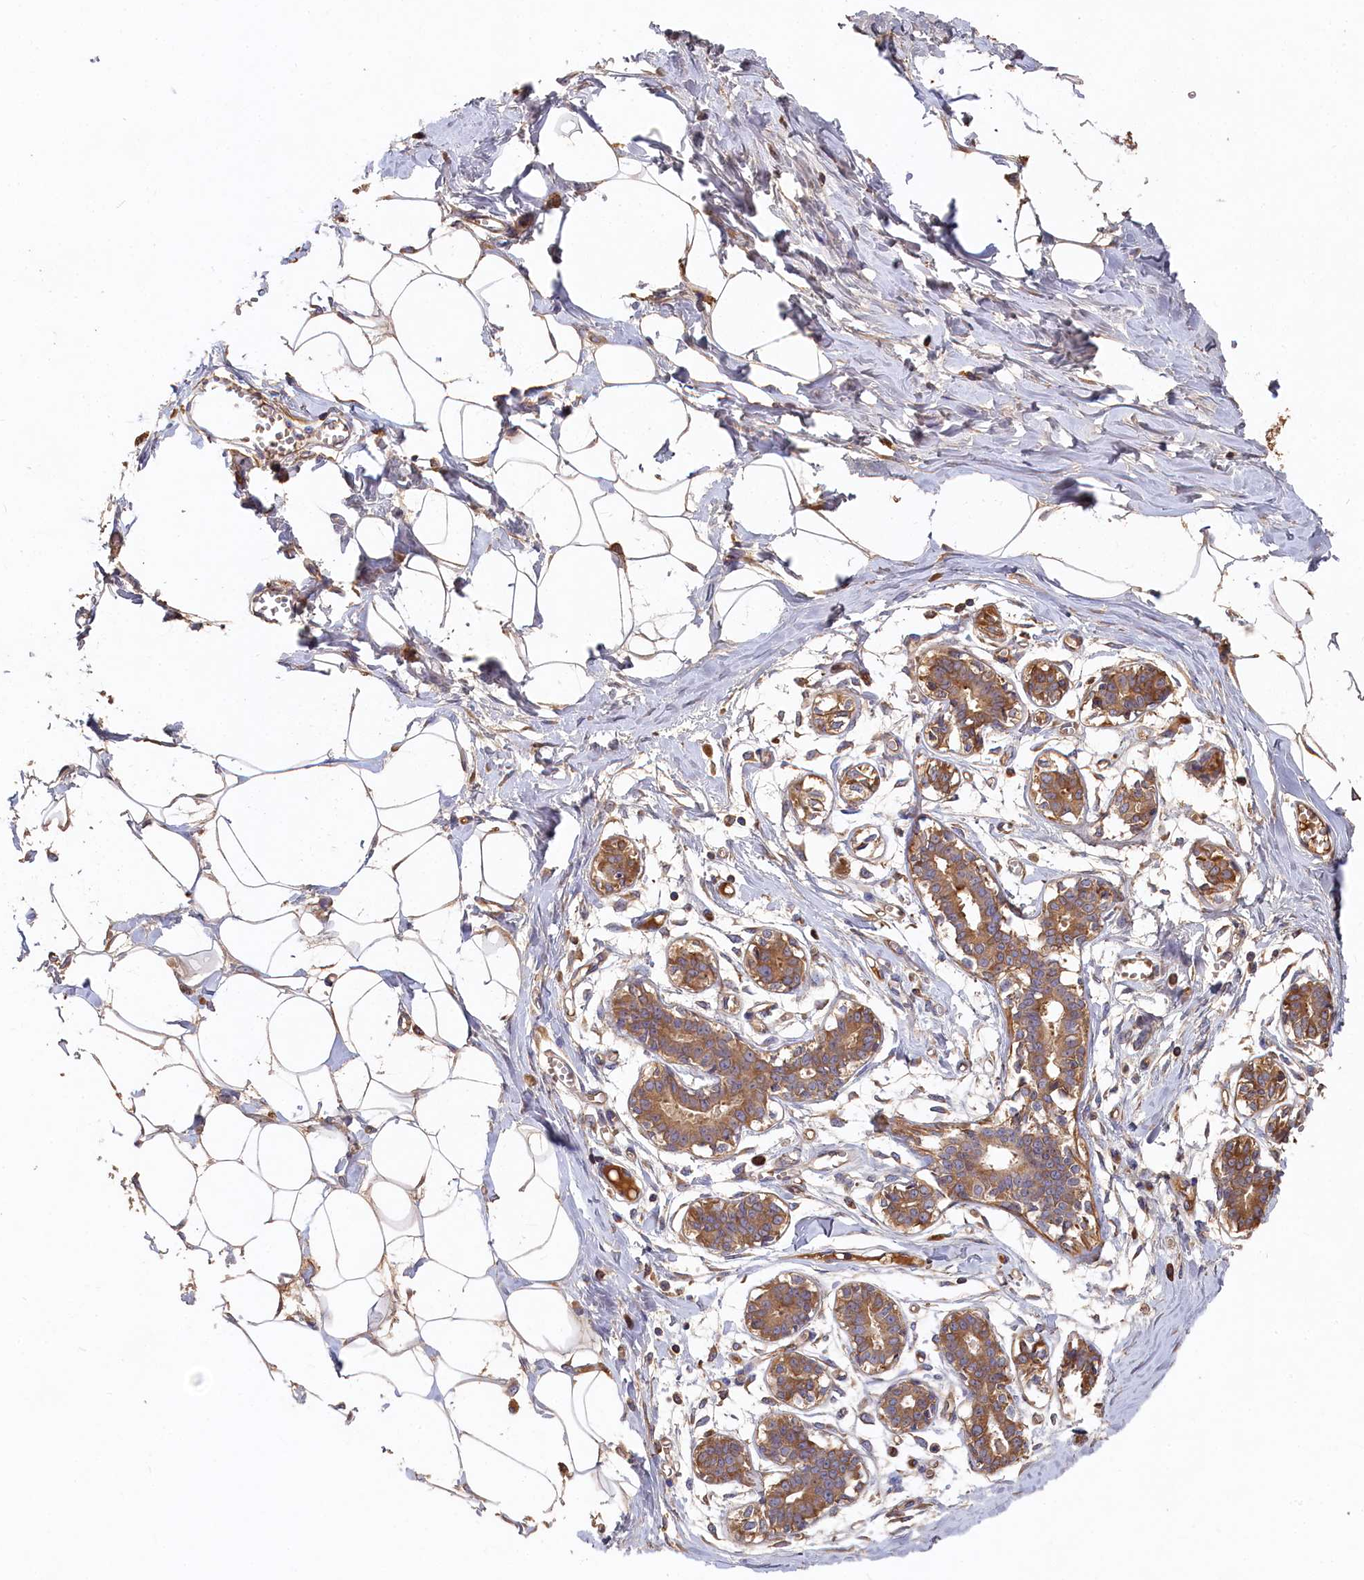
{"staining": {"intensity": "weak", "quantity": ">75%", "location": "cytoplasmic/membranous"}, "tissue": "breast", "cell_type": "Adipocytes", "image_type": "normal", "snomed": [{"axis": "morphology", "description": "Normal tissue, NOS"}, {"axis": "topography", "description": "Breast"}], "caption": "Protein staining of benign breast reveals weak cytoplasmic/membranous expression in approximately >75% of adipocytes.", "gene": "DHRS11", "patient": {"sex": "female", "age": 27}}